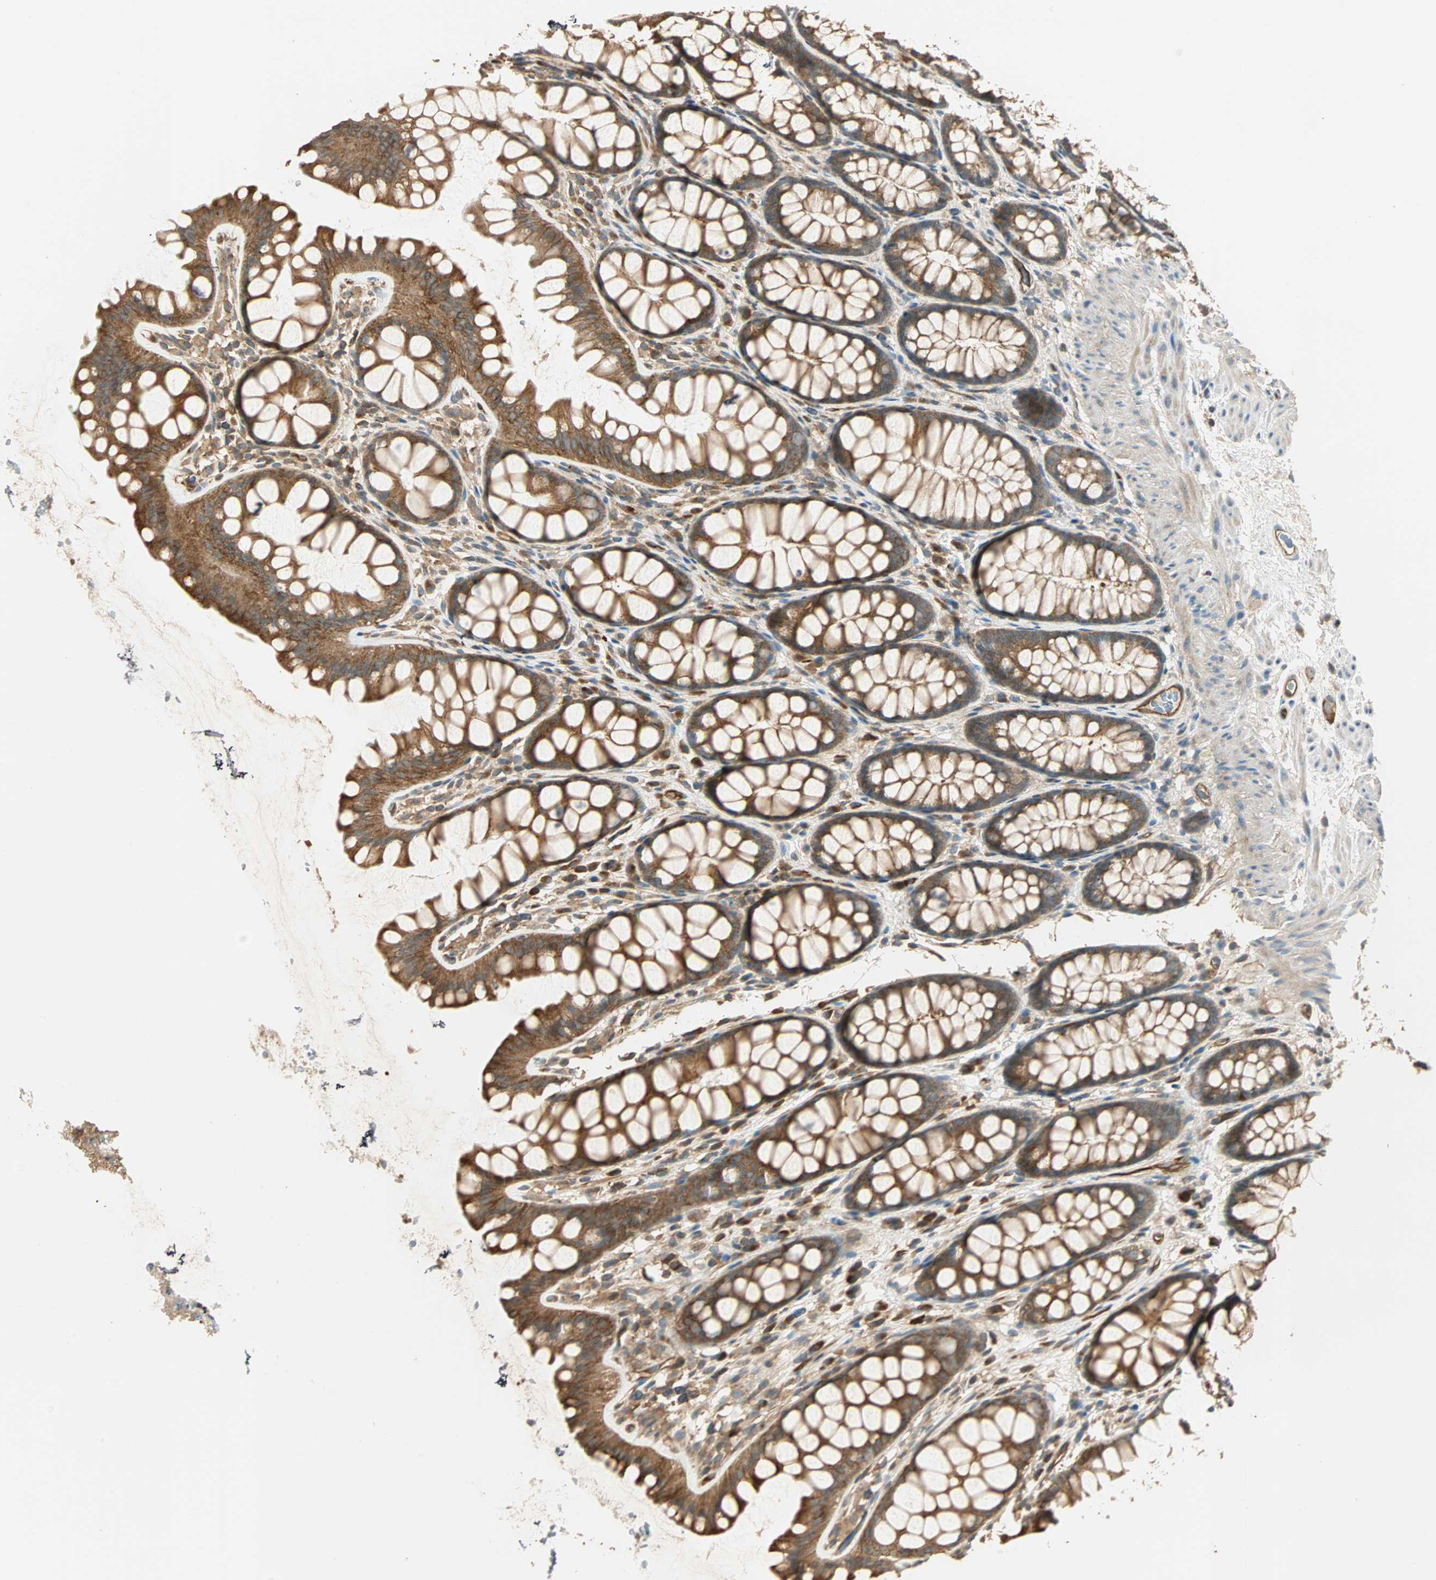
{"staining": {"intensity": "moderate", "quantity": ">75%", "location": "cytoplasmic/membranous"}, "tissue": "colon", "cell_type": "Endothelial cells", "image_type": "normal", "snomed": [{"axis": "morphology", "description": "Normal tissue, NOS"}, {"axis": "topography", "description": "Colon"}], "caption": "Moderate cytoplasmic/membranous protein staining is present in approximately >75% of endothelial cells in colon. The staining is performed using DAB (3,3'-diaminobenzidine) brown chromogen to label protein expression. The nuclei are counter-stained blue using hematoxylin.", "gene": "GALK1", "patient": {"sex": "female", "age": 55}}